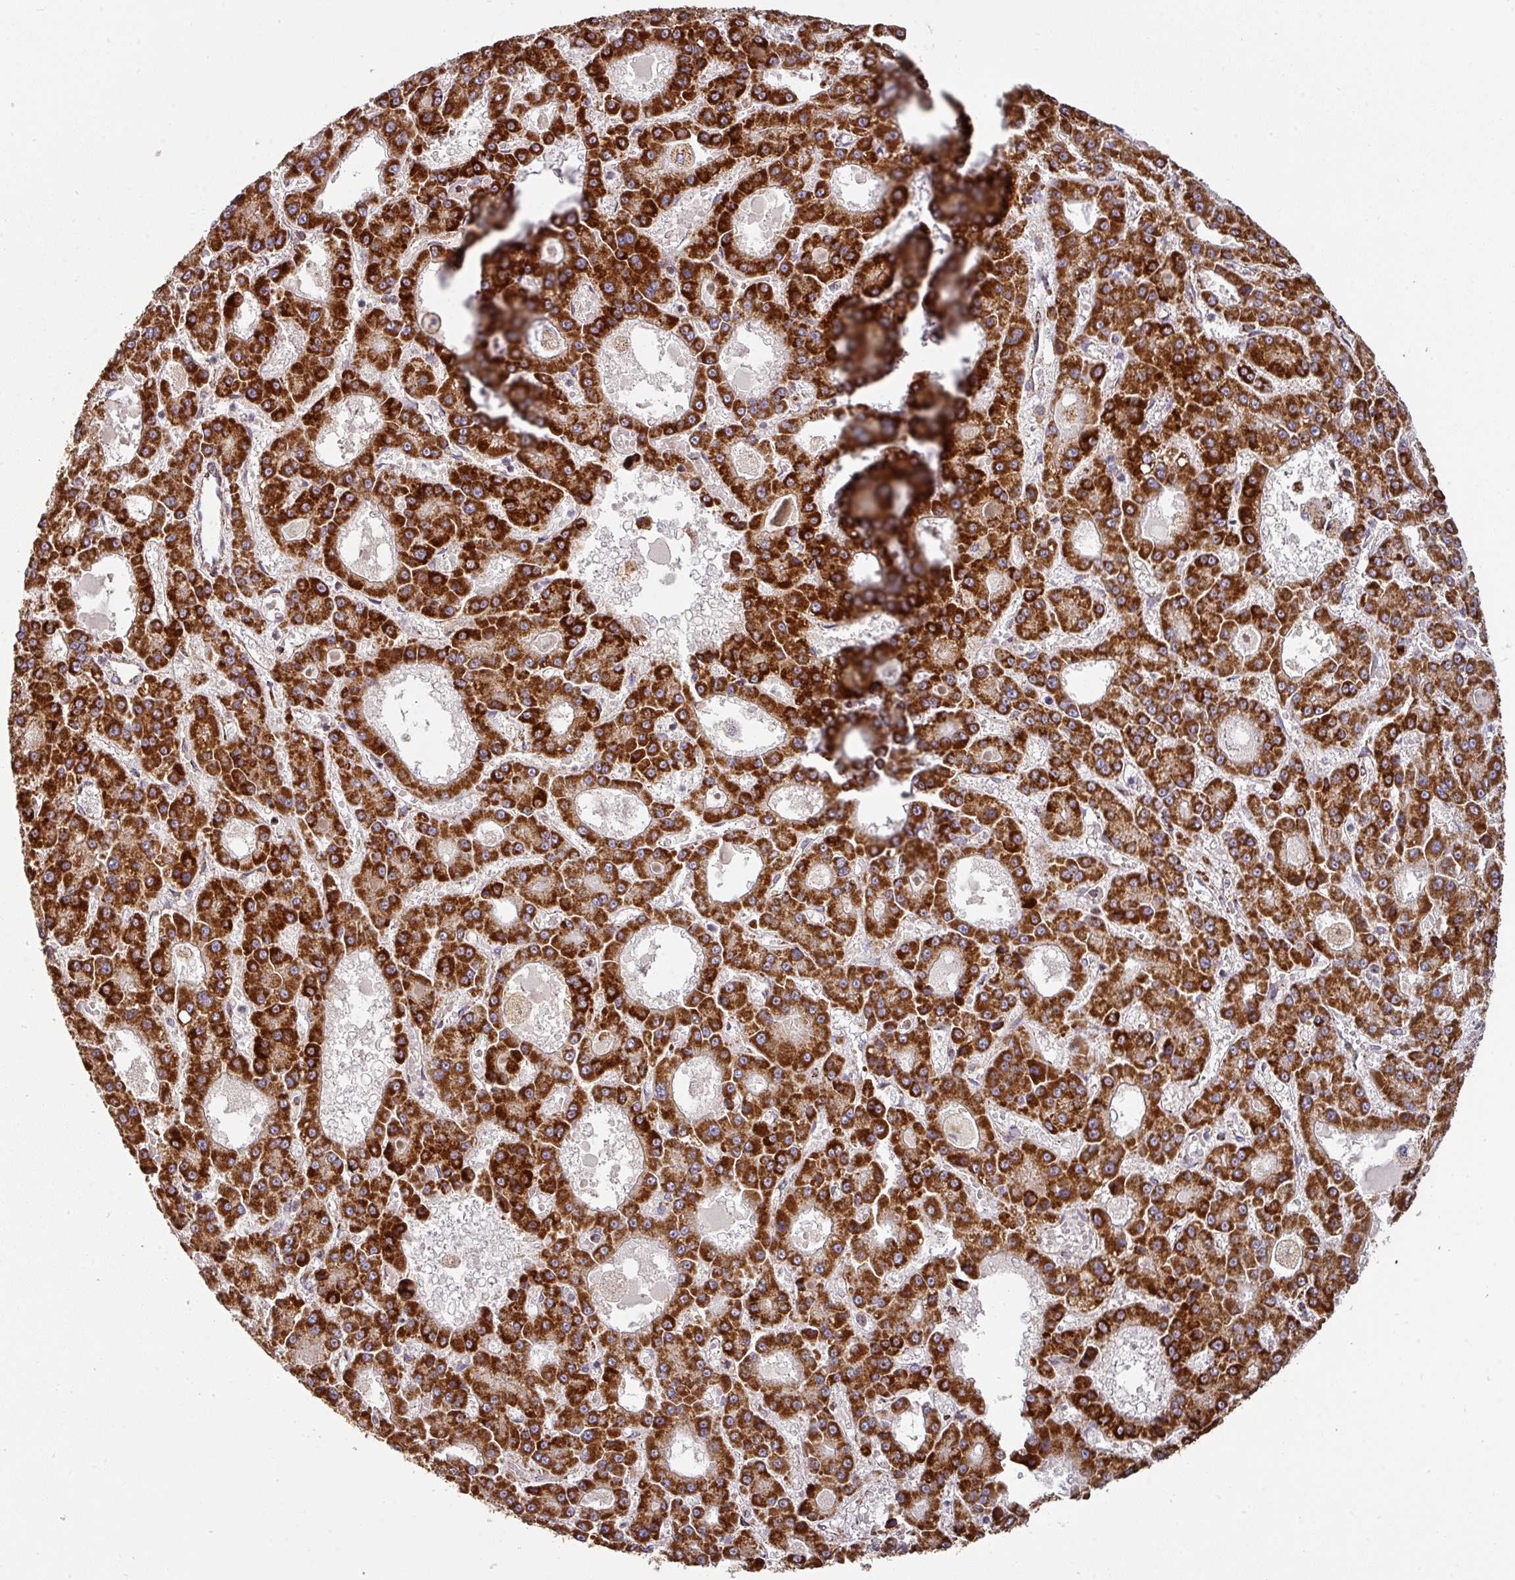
{"staining": {"intensity": "strong", "quantity": ">75%", "location": "cytoplasmic/membranous"}, "tissue": "liver cancer", "cell_type": "Tumor cells", "image_type": "cancer", "snomed": [{"axis": "morphology", "description": "Carcinoma, Hepatocellular, NOS"}, {"axis": "topography", "description": "Liver"}], "caption": "Immunohistochemical staining of hepatocellular carcinoma (liver) demonstrates strong cytoplasmic/membranous protein positivity in about >75% of tumor cells. The protein is stained brown, and the nuclei are stained in blue (DAB IHC with brightfield microscopy, high magnification).", "gene": "TRAP1", "patient": {"sex": "male", "age": 70}}